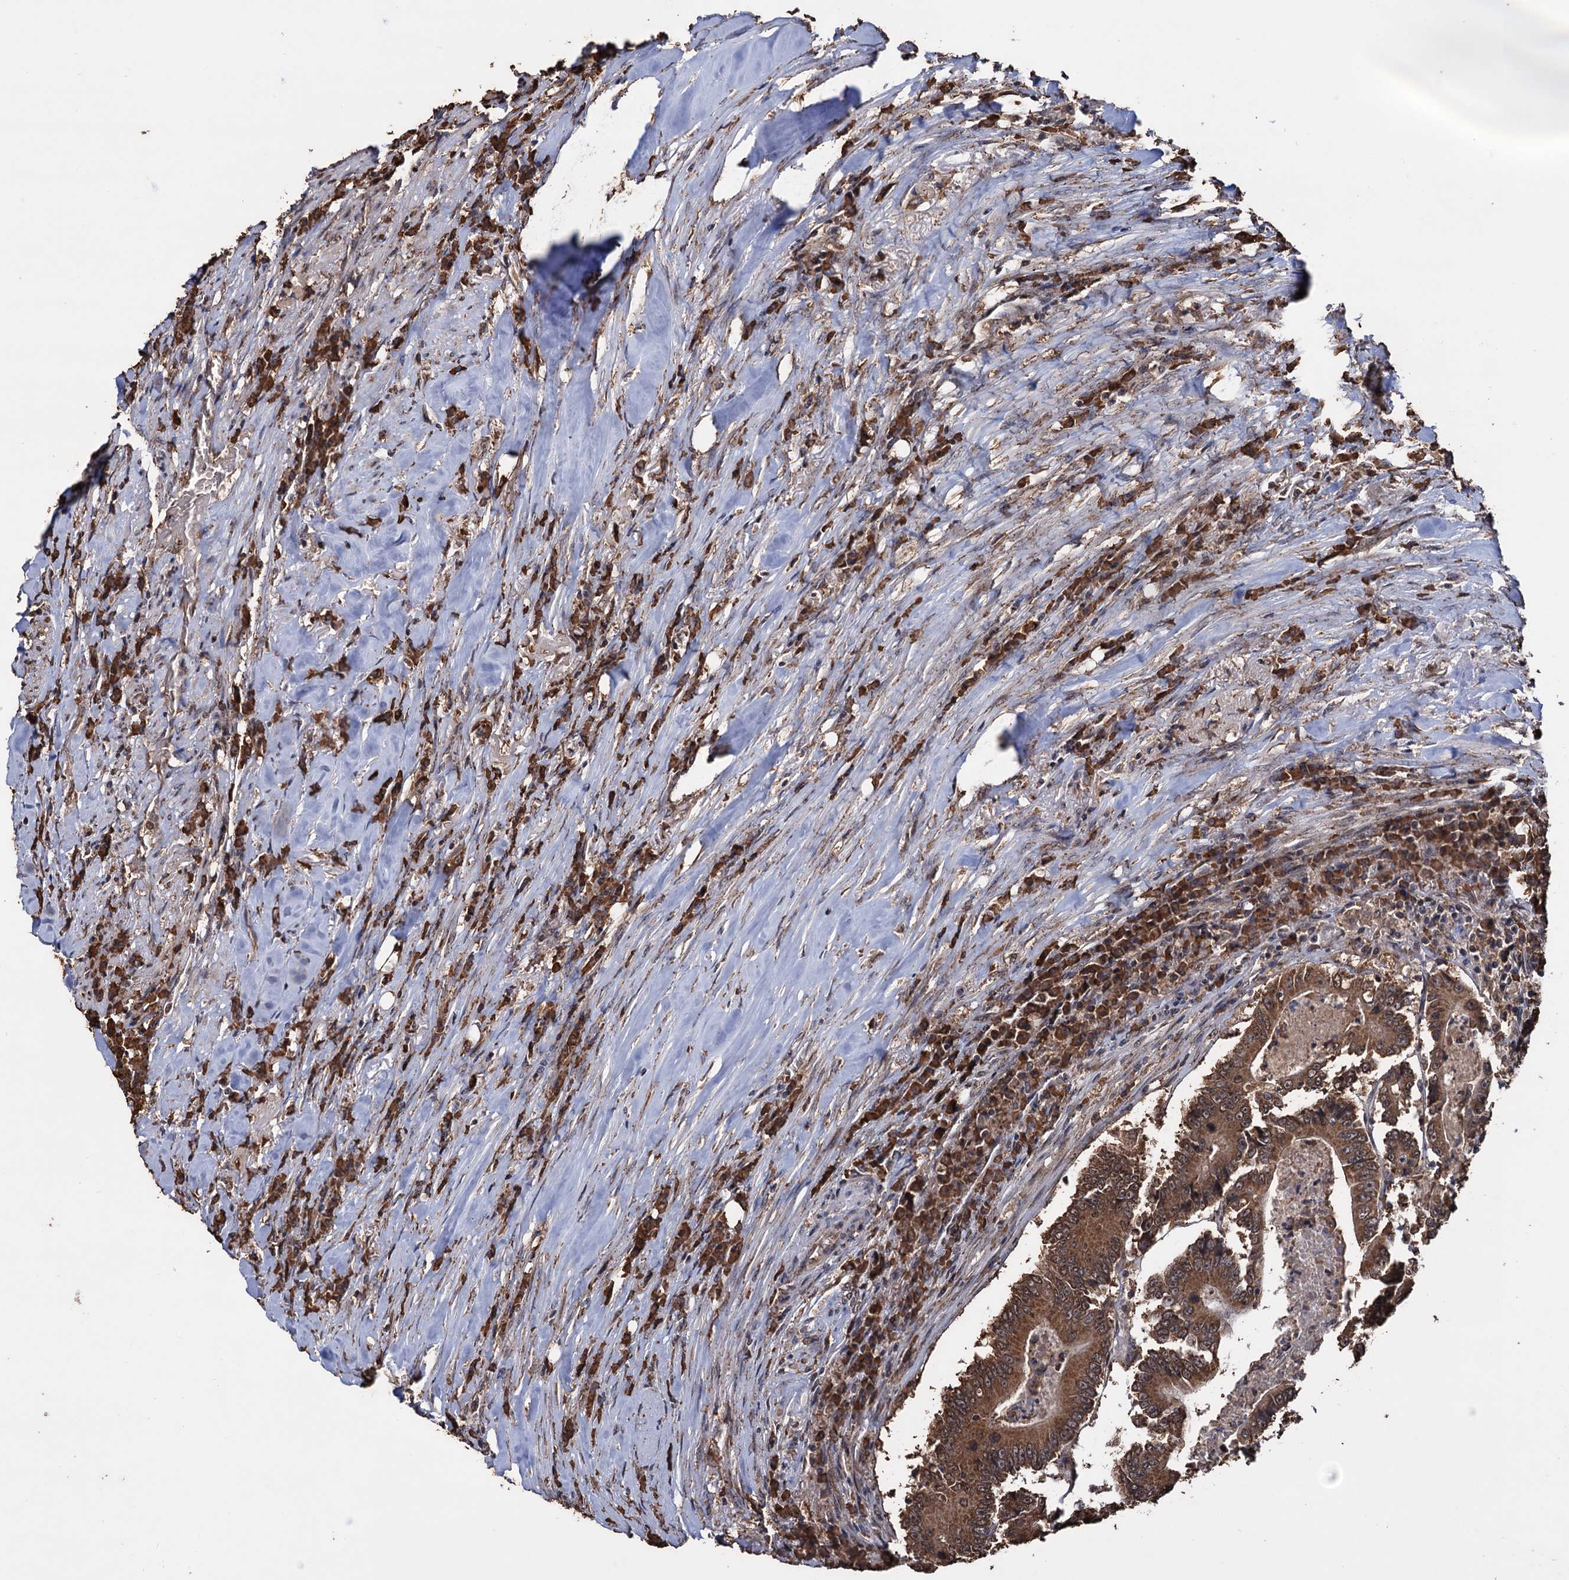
{"staining": {"intensity": "moderate", "quantity": ">75%", "location": "cytoplasmic/membranous"}, "tissue": "colorectal cancer", "cell_type": "Tumor cells", "image_type": "cancer", "snomed": [{"axis": "morphology", "description": "Adenocarcinoma, NOS"}, {"axis": "topography", "description": "Colon"}], "caption": "Protein analysis of colorectal adenocarcinoma tissue shows moderate cytoplasmic/membranous staining in about >75% of tumor cells. Immunohistochemistry (ihc) stains the protein in brown and the nuclei are stained blue.", "gene": "TBC1D12", "patient": {"sex": "male", "age": 83}}